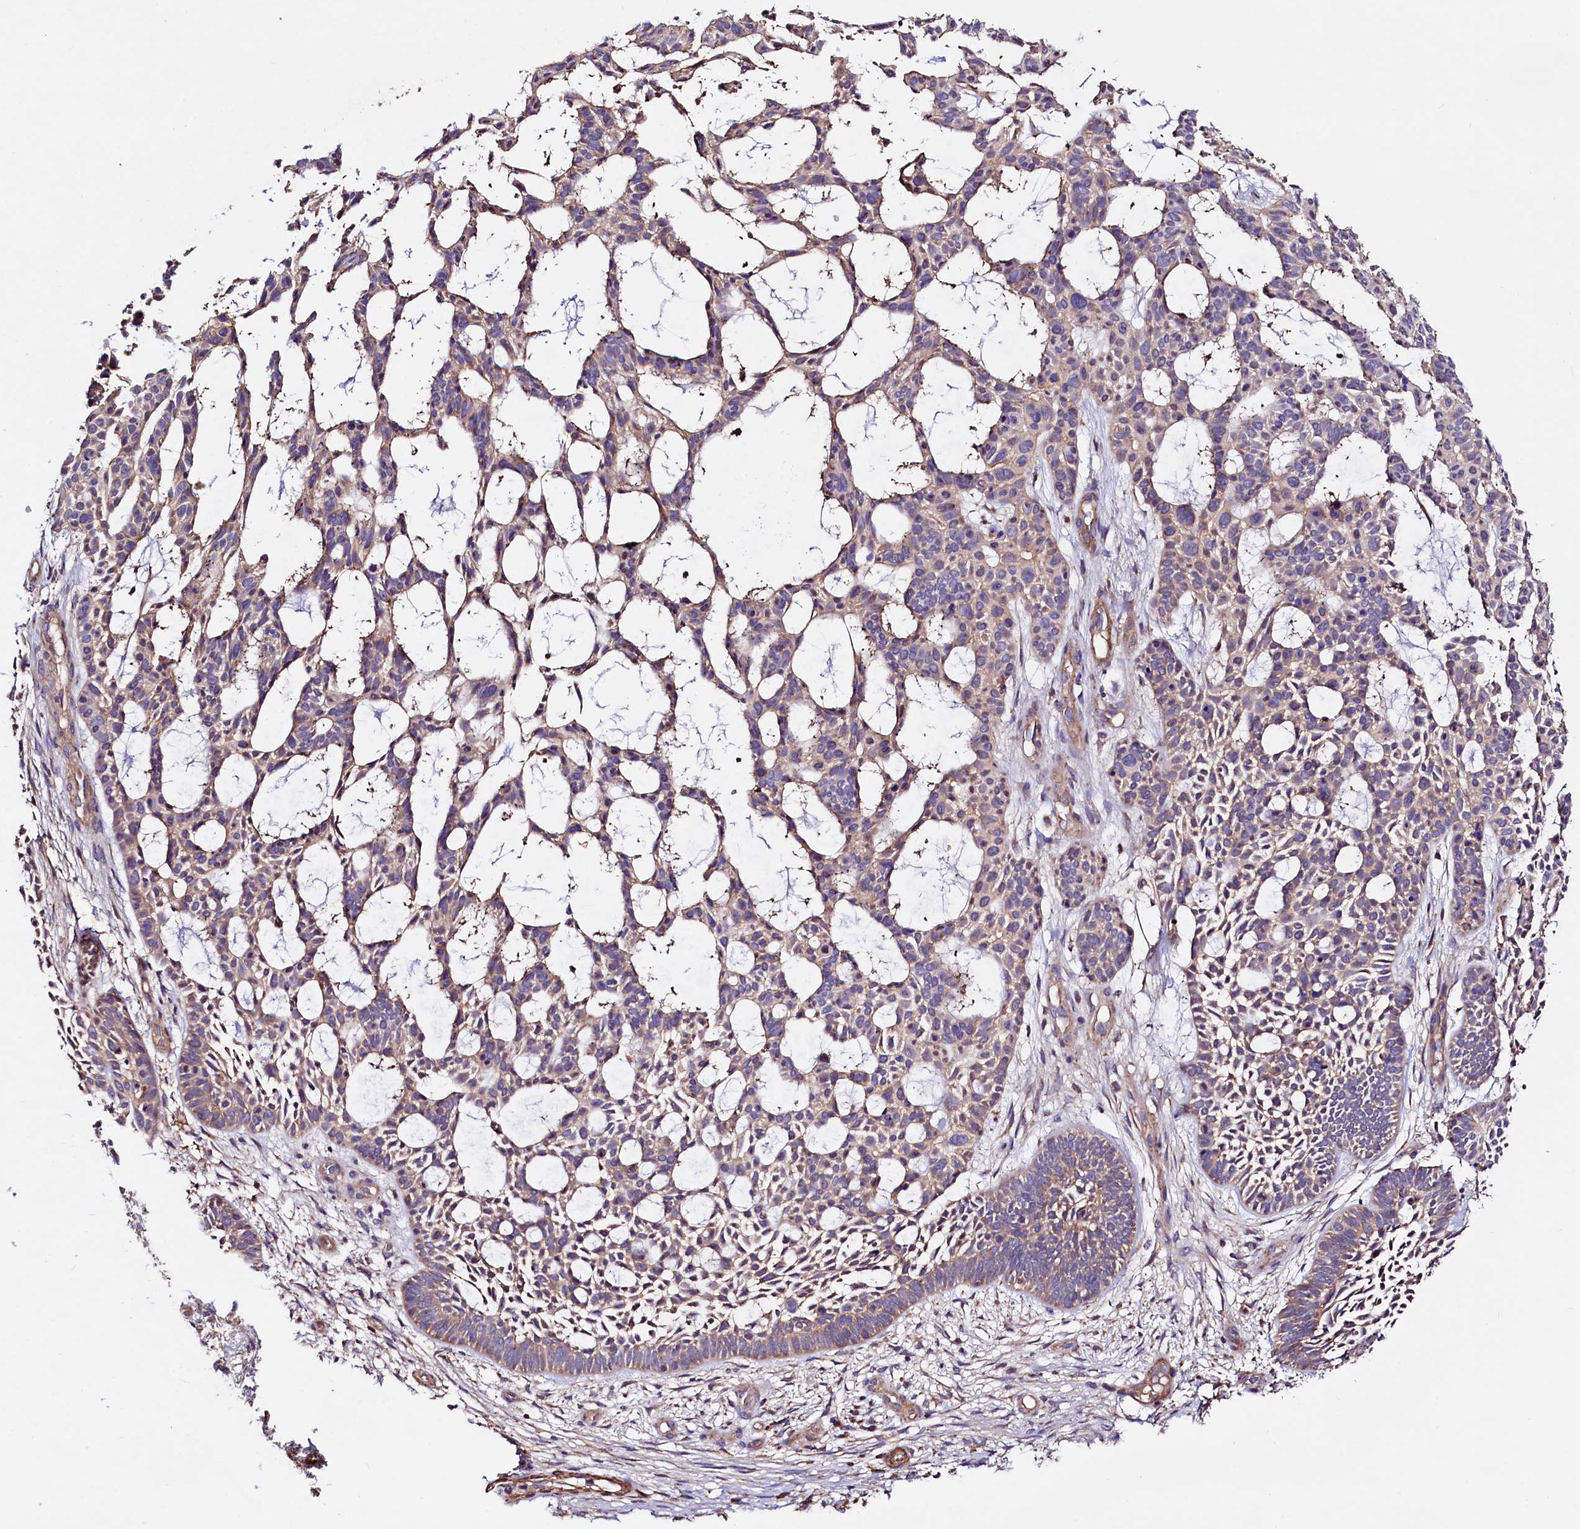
{"staining": {"intensity": "weak", "quantity": "25%-75%", "location": "cytoplasmic/membranous"}, "tissue": "skin cancer", "cell_type": "Tumor cells", "image_type": "cancer", "snomed": [{"axis": "morphology", "description": "Basal cell carcinoma"}, {"axis": "topography", "description": "Skin"}], "caption": "Tumor cells exhibit low levels of weak cytoplasmic/membranous expression in approximately 25%-75% of cells in human skin basal cell carcinoma. Nuclei are stained in blue.", "gene": "CIAO3", "patient": {"sex": "male", "age": 89}}